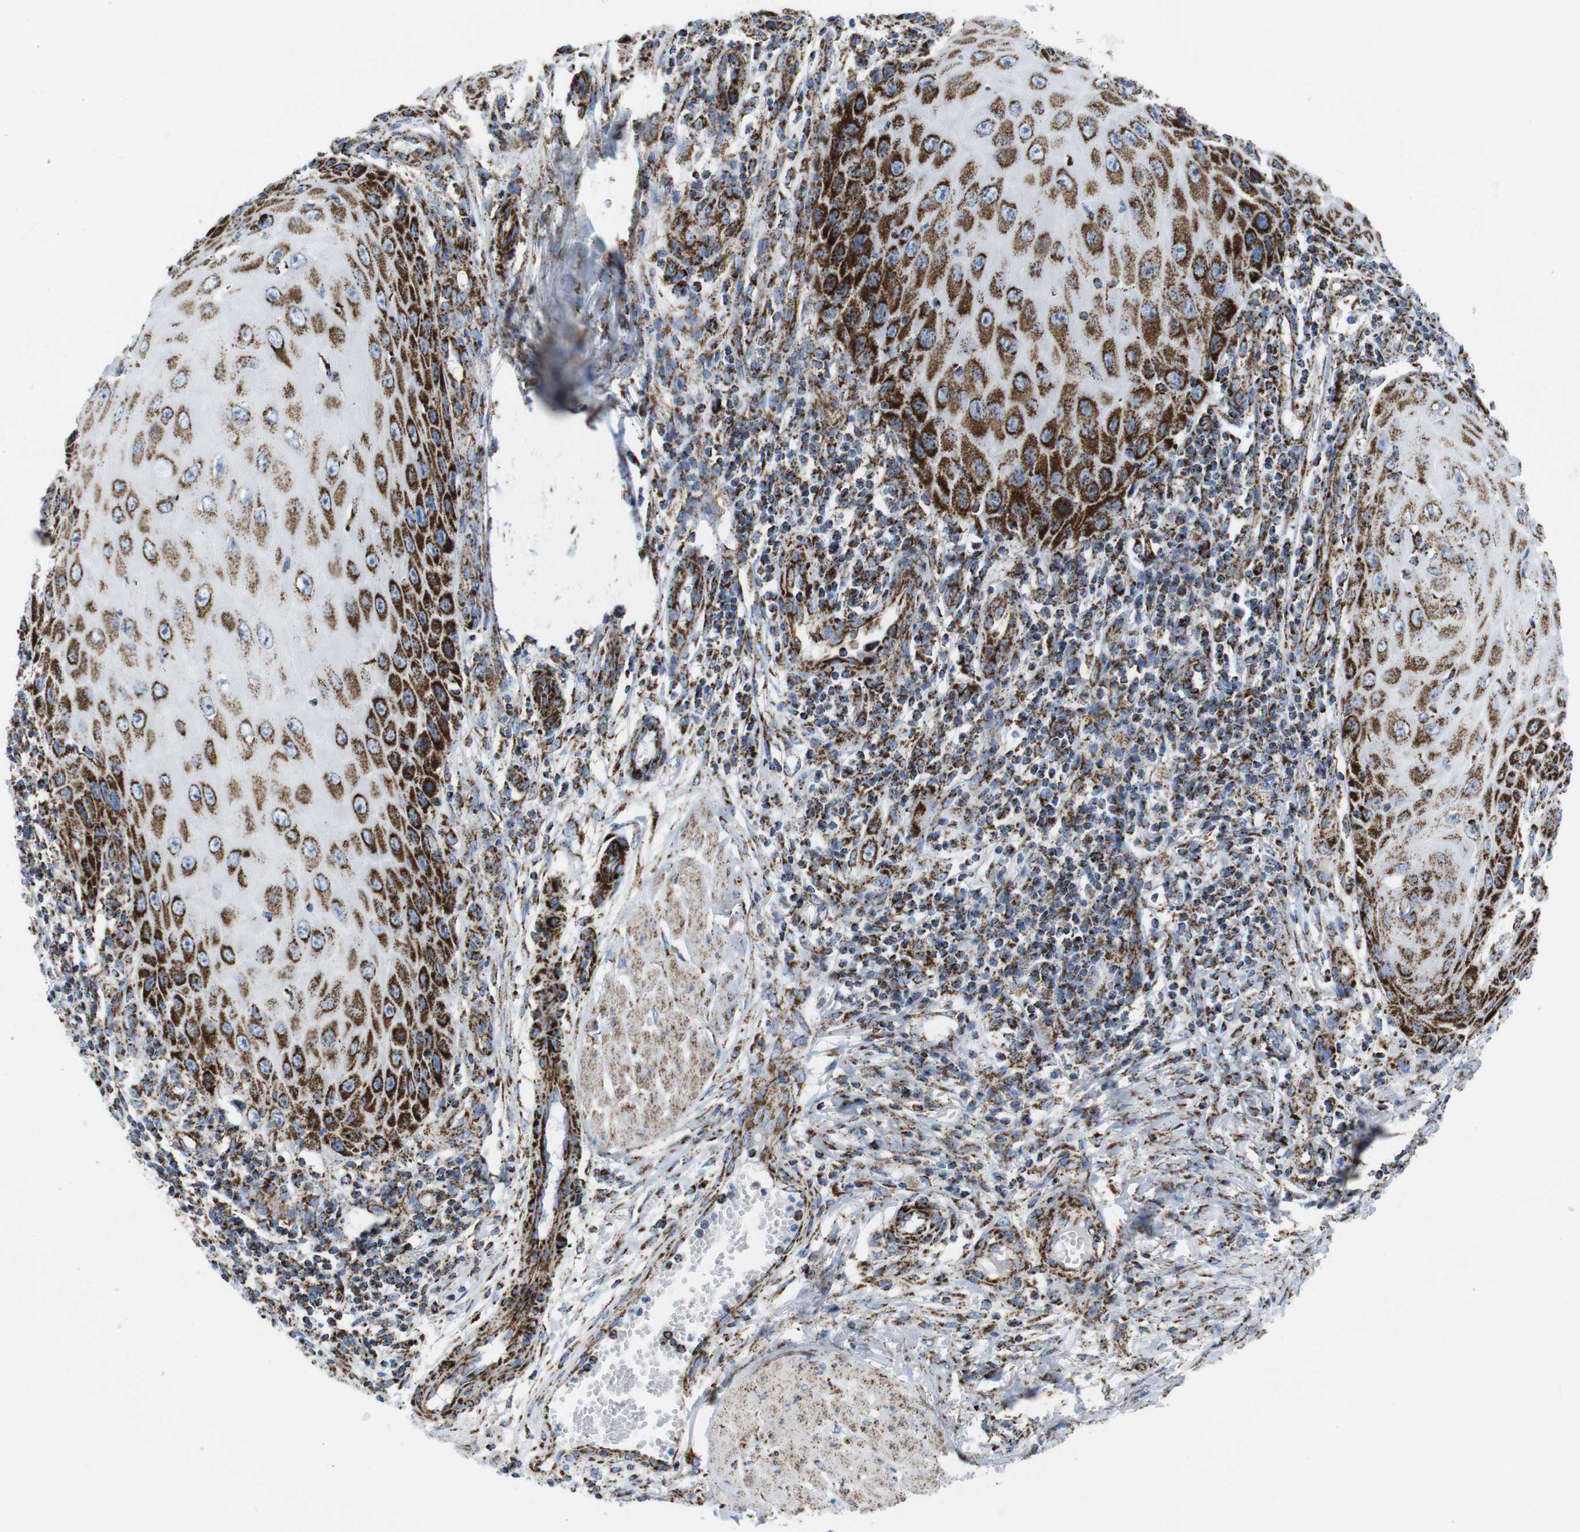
{"staining": {"intensity": "strong", "quantity": ">75%", "location": "cytoplasmic/membranous"}, "tissue": "skin cancer", "cell_type": "Tumor cells", "image_type": "cancer", "snomed": [{"axis": "morphology", "description": "Squamous cell carcinoma, NOS"}, {"axis": "topography", "description": "Skin"}], "caption": "Skin cancer stained for a protein (brown) exhibits strong cytoplasmic/membranous positive positivity in about >75% of tumor cells.", "gene": "ATP5PO", "patient": {"sex": "female", "age": 73}}